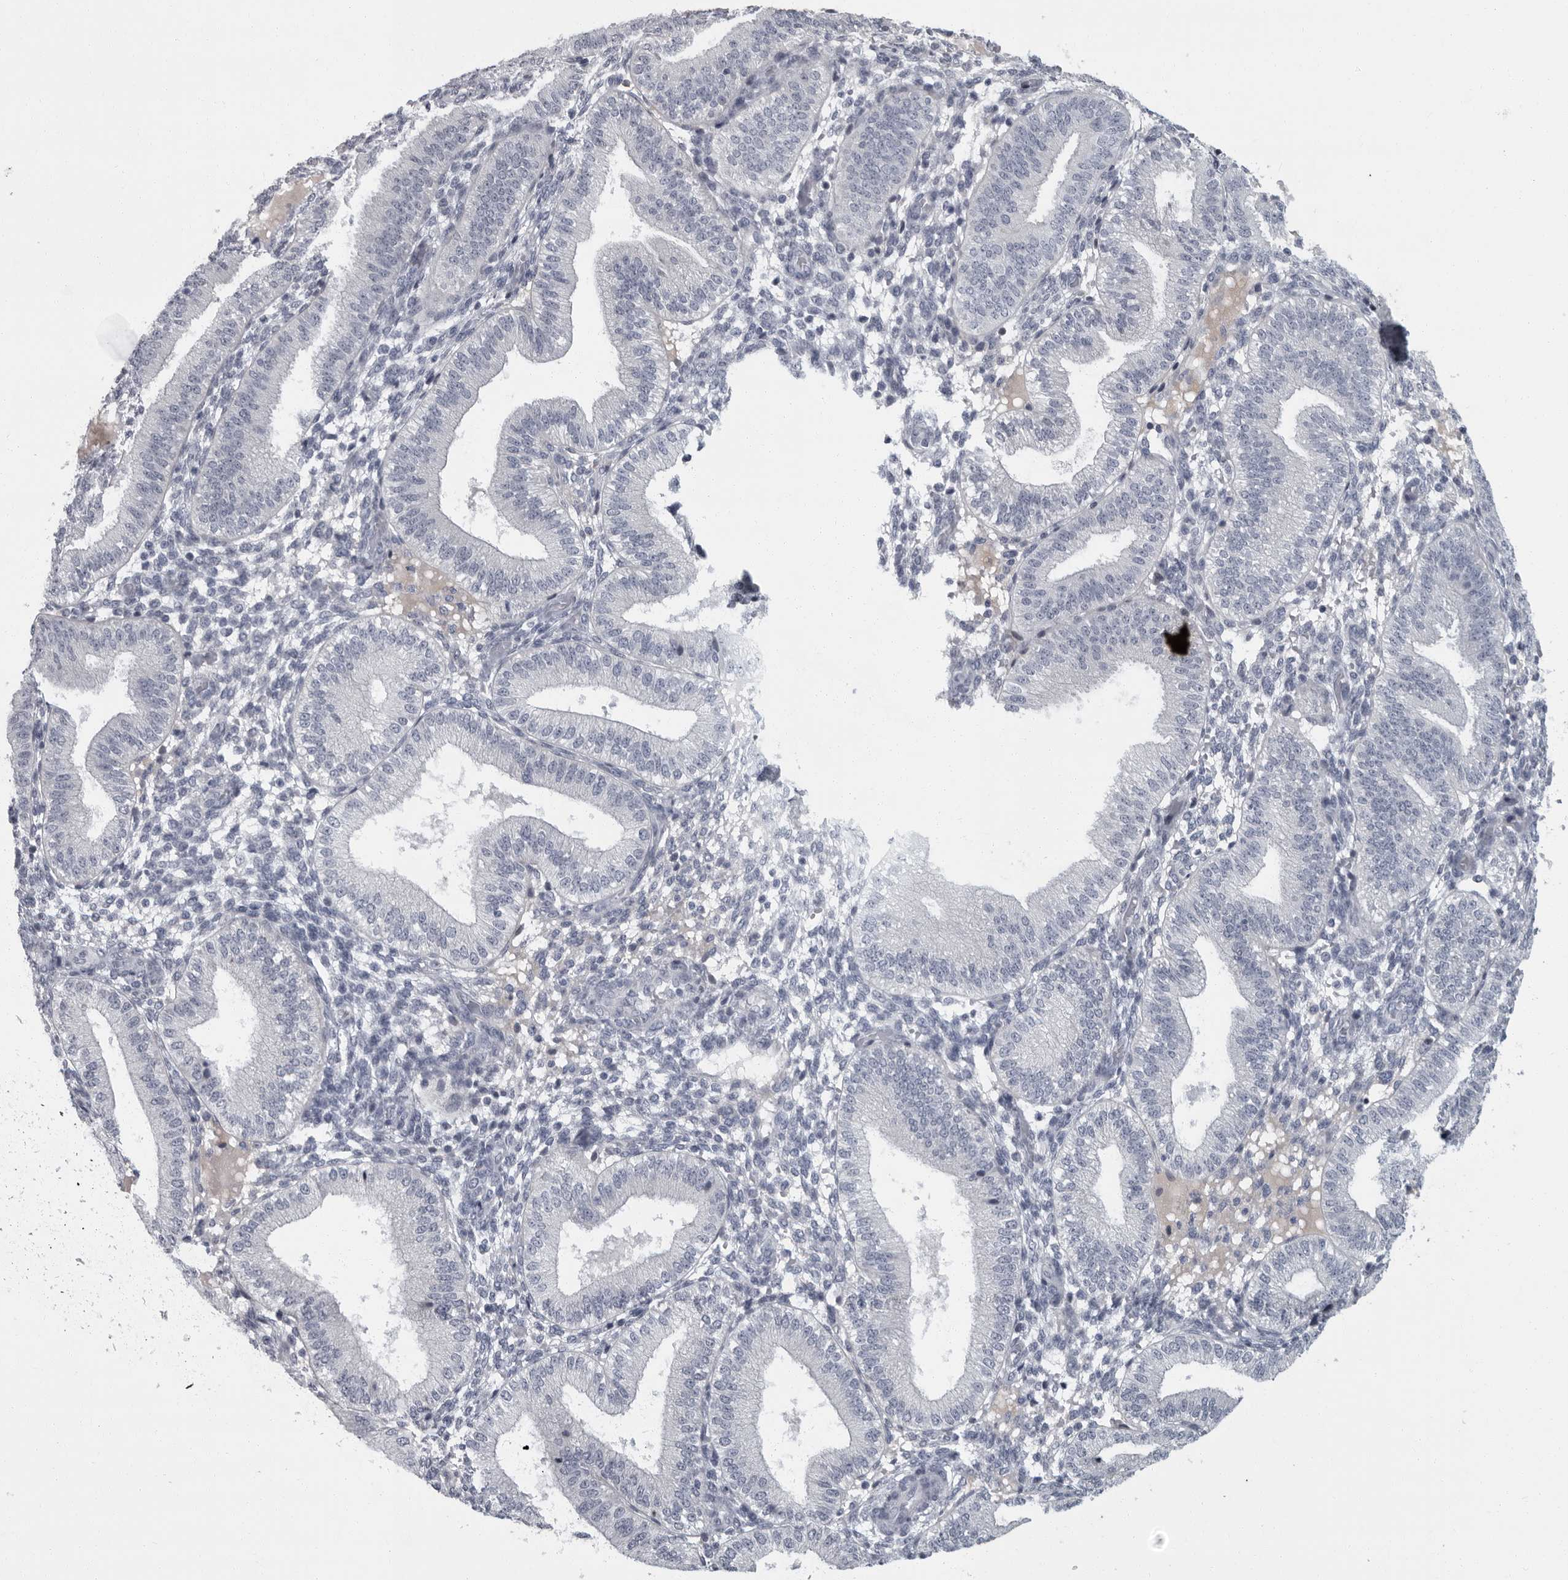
{"staining": {"intensity": "negative", "quantity": "none", "location": "none"}, "tissue": "endometrium", "cell_type": "Cells in endometrial stroma", "image_type": "normal", "snomed": [{"axis": "morphology", "description": "Normal tissue, NOS"}, {"axis": "topography", "description": "Endometrium"}], "caption": "Cells in endometrial stroma show no significant protein staining in unremarkable endometrium.", "gene": "SLC25A39", "patient": {"sex": "female", "age": 39}}